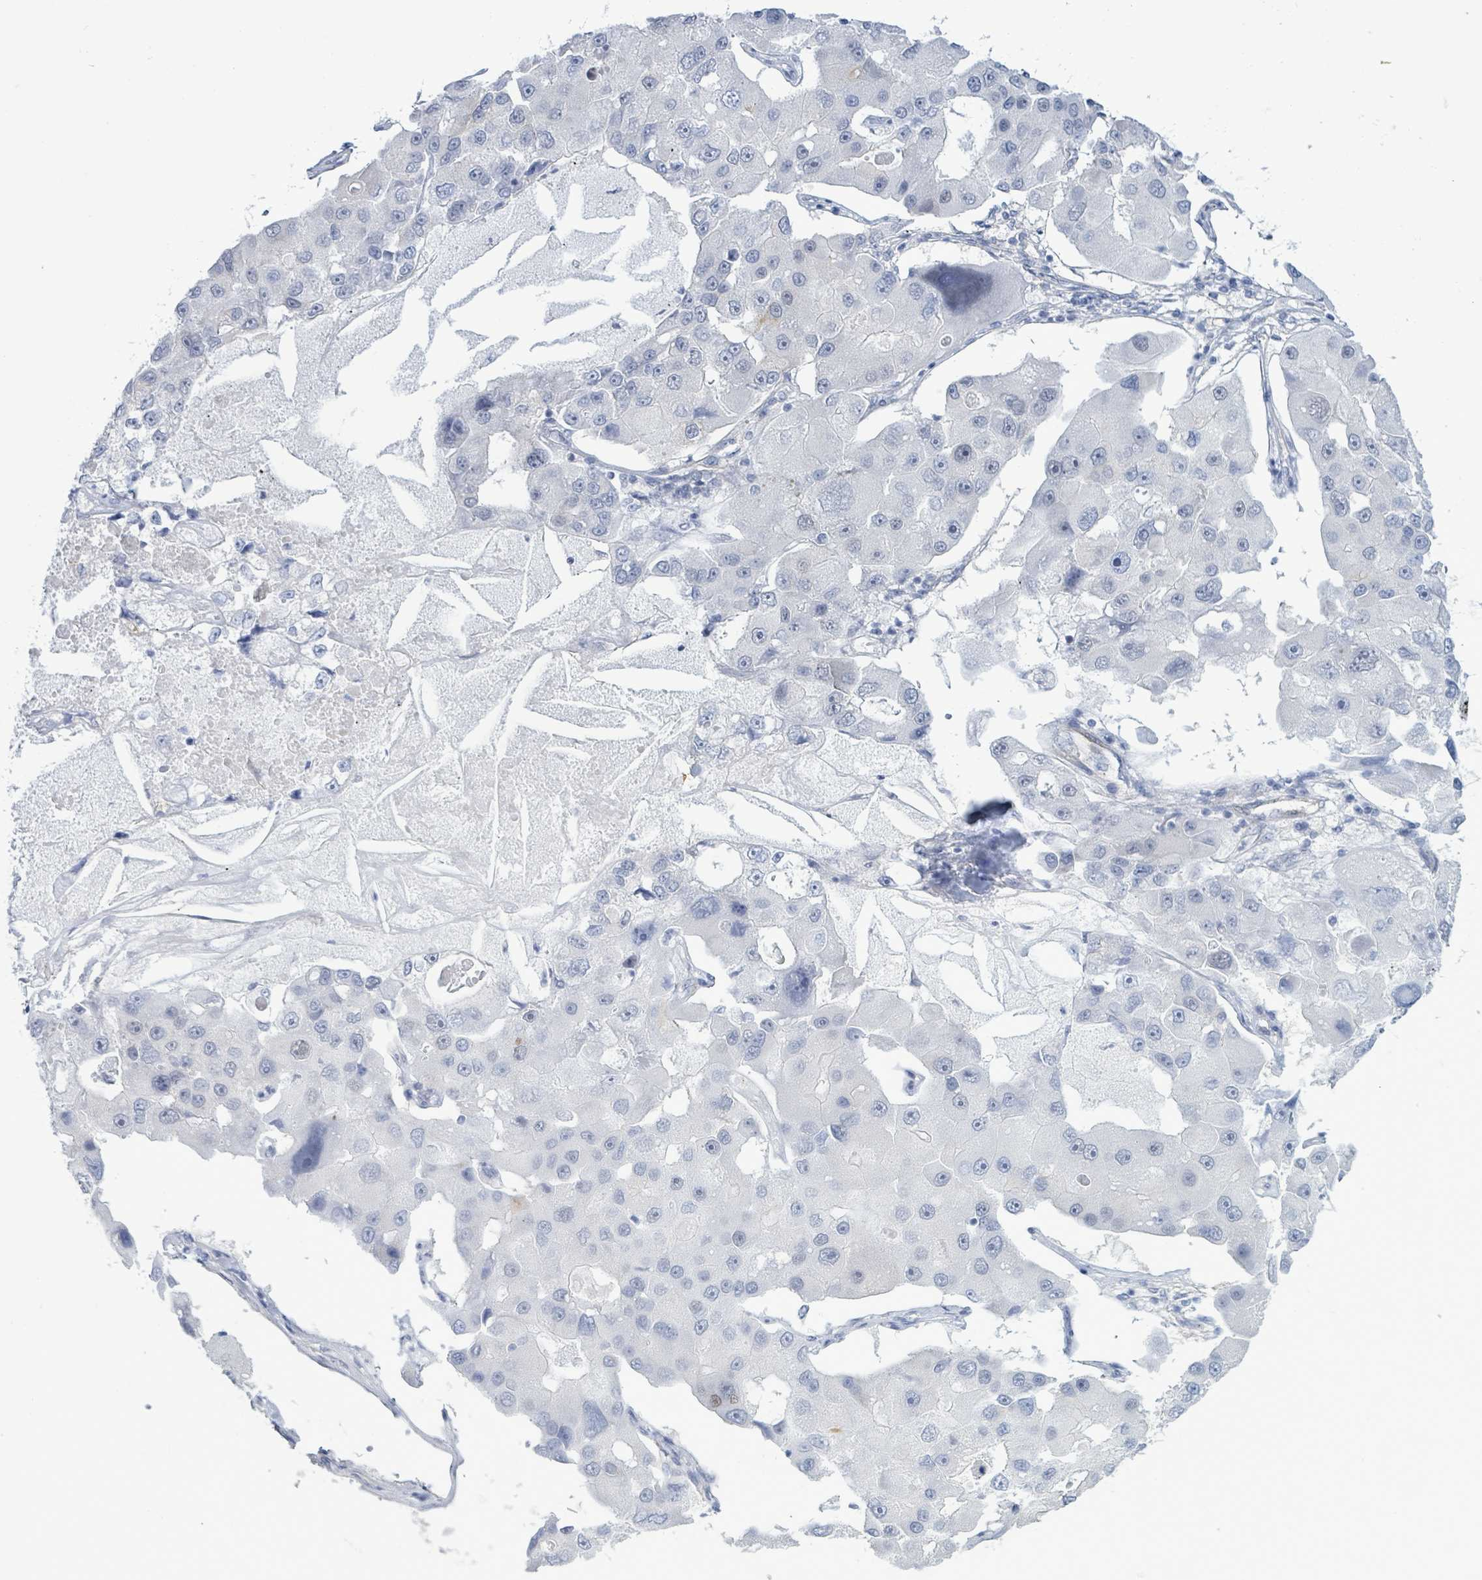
{"staining": {"intensity": "negative", "quantity": "none", "location": "none"}, "tissue": "lung cancer", "cell_type": "Tumor cells", "image_type": "cancer", "snomed": [{"axis": "morphology", "description": "Adenocarcinoma, NOS"}, {"axis": "topography", "description": "Lung"}], "caption": "High magnification brightfield microscopy of lung cancer (adenocarcinoma) stained with DAB (3,3'-diaminobenzidine) (brown) and counterstained with hematoxylin (blue): tumor cells show no significant positivity. (DAB (3,3'-diaminobenzidine) immunohistochemistry, high magnification).", "gene": "DMRTC1B", "patient": {"sex": "female", "age": 54}}